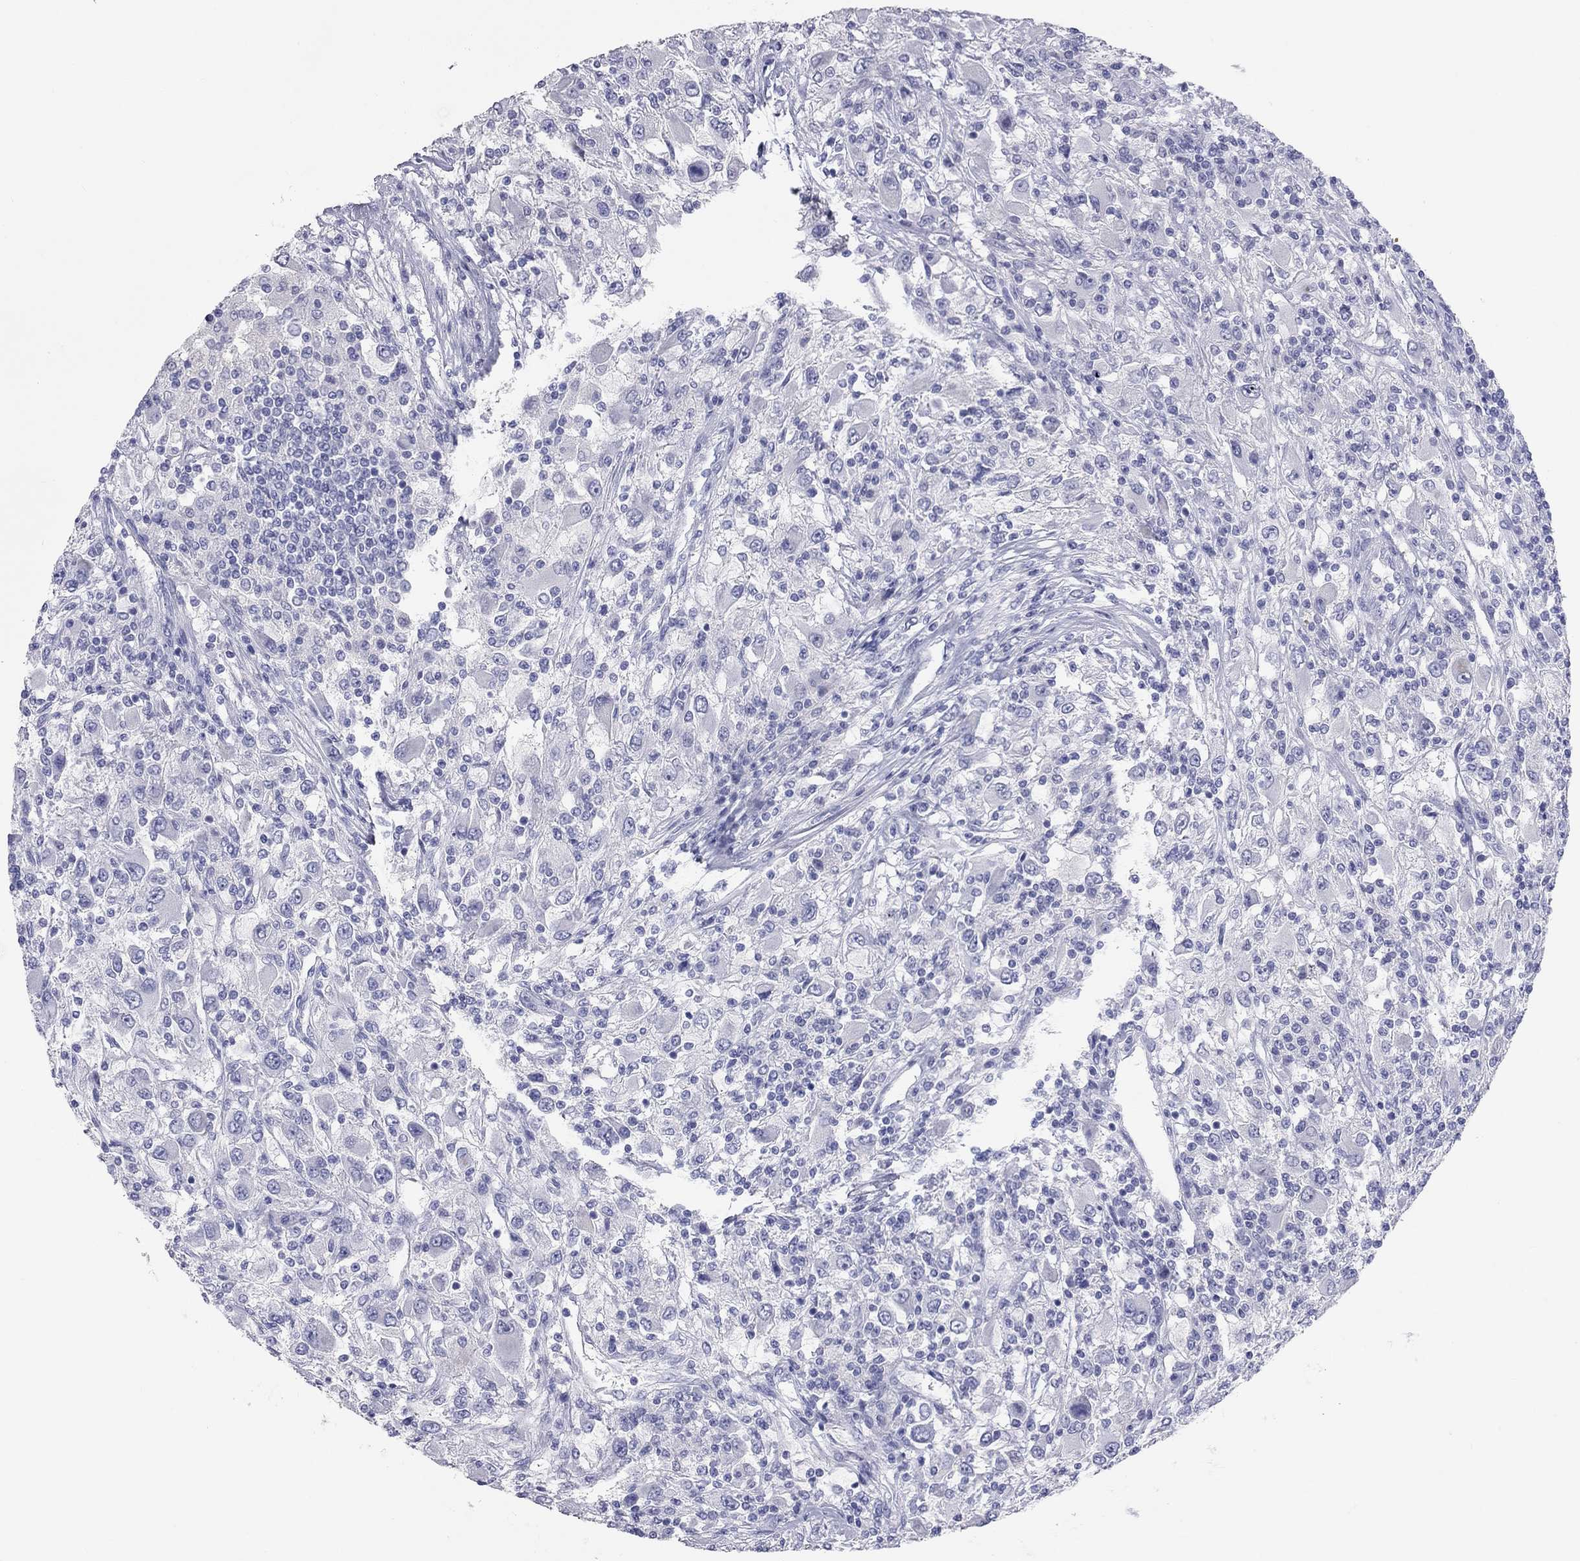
{"staining": {"intensity": "negative", "quantity": "none", "location": "none"}, "tissue": "renal cancer", "cell_type": "Tumor cells", "image_type": "cancer", "snomed": [{"axis": "morphology", "description": "Adenocarcinoma, NOS"}, {"axis": "topography", "description": "Kidney"}], "caption": "Tumor cells show no significant protein staining in adenocarcinoma (renal). (DAB immunohistochemistry visualized using brightfield microscopy, high magnification).", "gene": "PCDHGC5", "patient": {"sex": "female", "age": 67}}